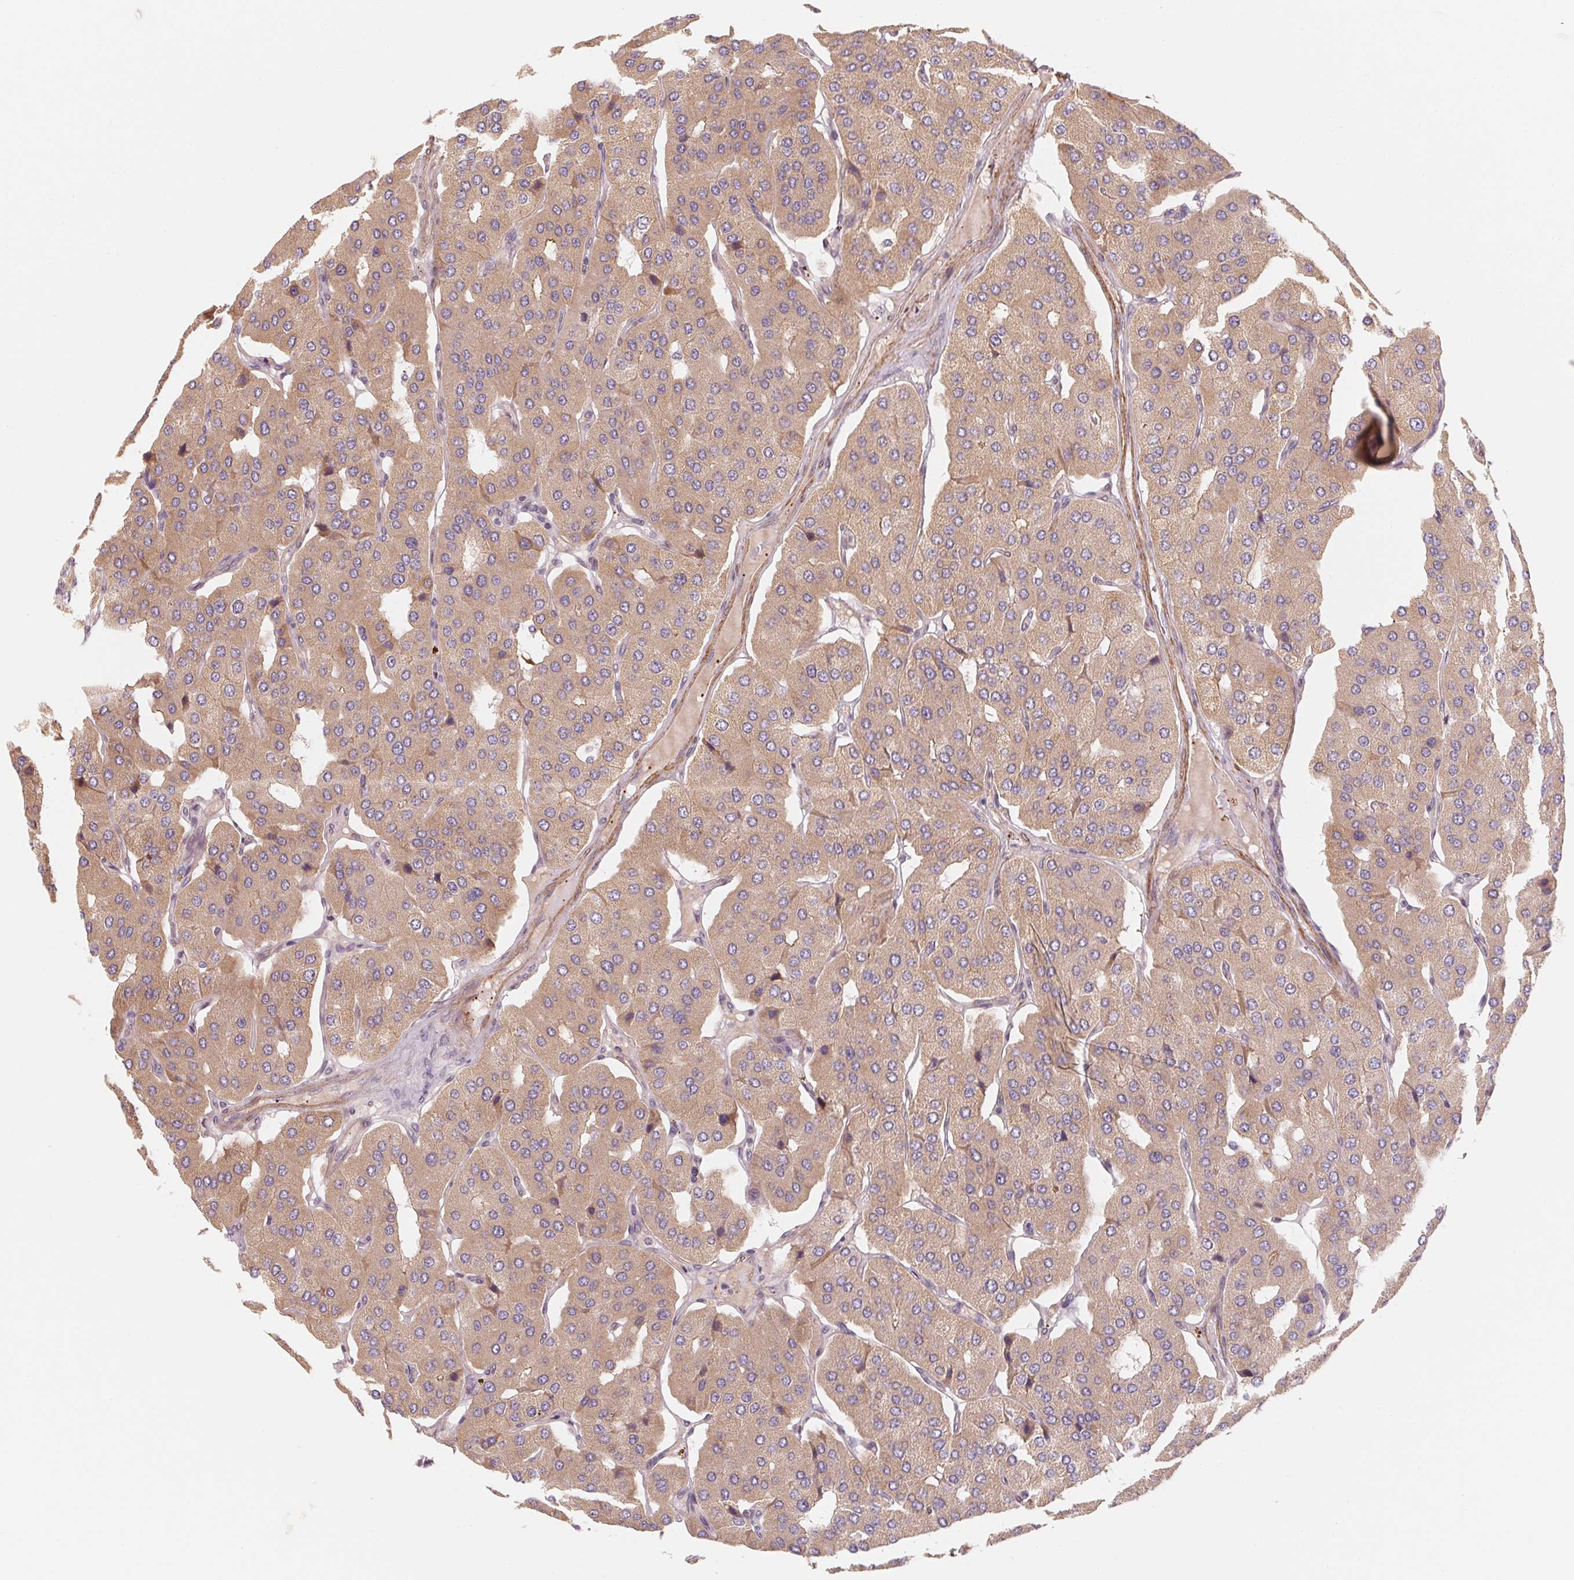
{"staining": {"intensity": "moderate", "quantity": ">75%", "location": "cytoplasmic/membranous"}, "tissue": "parathyroid gland", "cell_type": "Glandular cells", "image_type": "normal", "snomed": [{"axis": "morphology", "description": "Normal tissue, NOS"}, {"axis": "morphology", "description": "Adenoma, NOS"}, {"axis": "topography", "description": "Parathyroid gland"}], "caption": "Immunohistochemical staining of normal human parathyroid gland demonstrates moderate cytoplasmic/membranous protein positivity in about >75% of glandular cells. (DAB (3,3'-diaminobenzidine) IHC with brightfield microscopy, high magnification).", "gene": "CCDC112", "patient": {"sex": "female", "age": 86}}